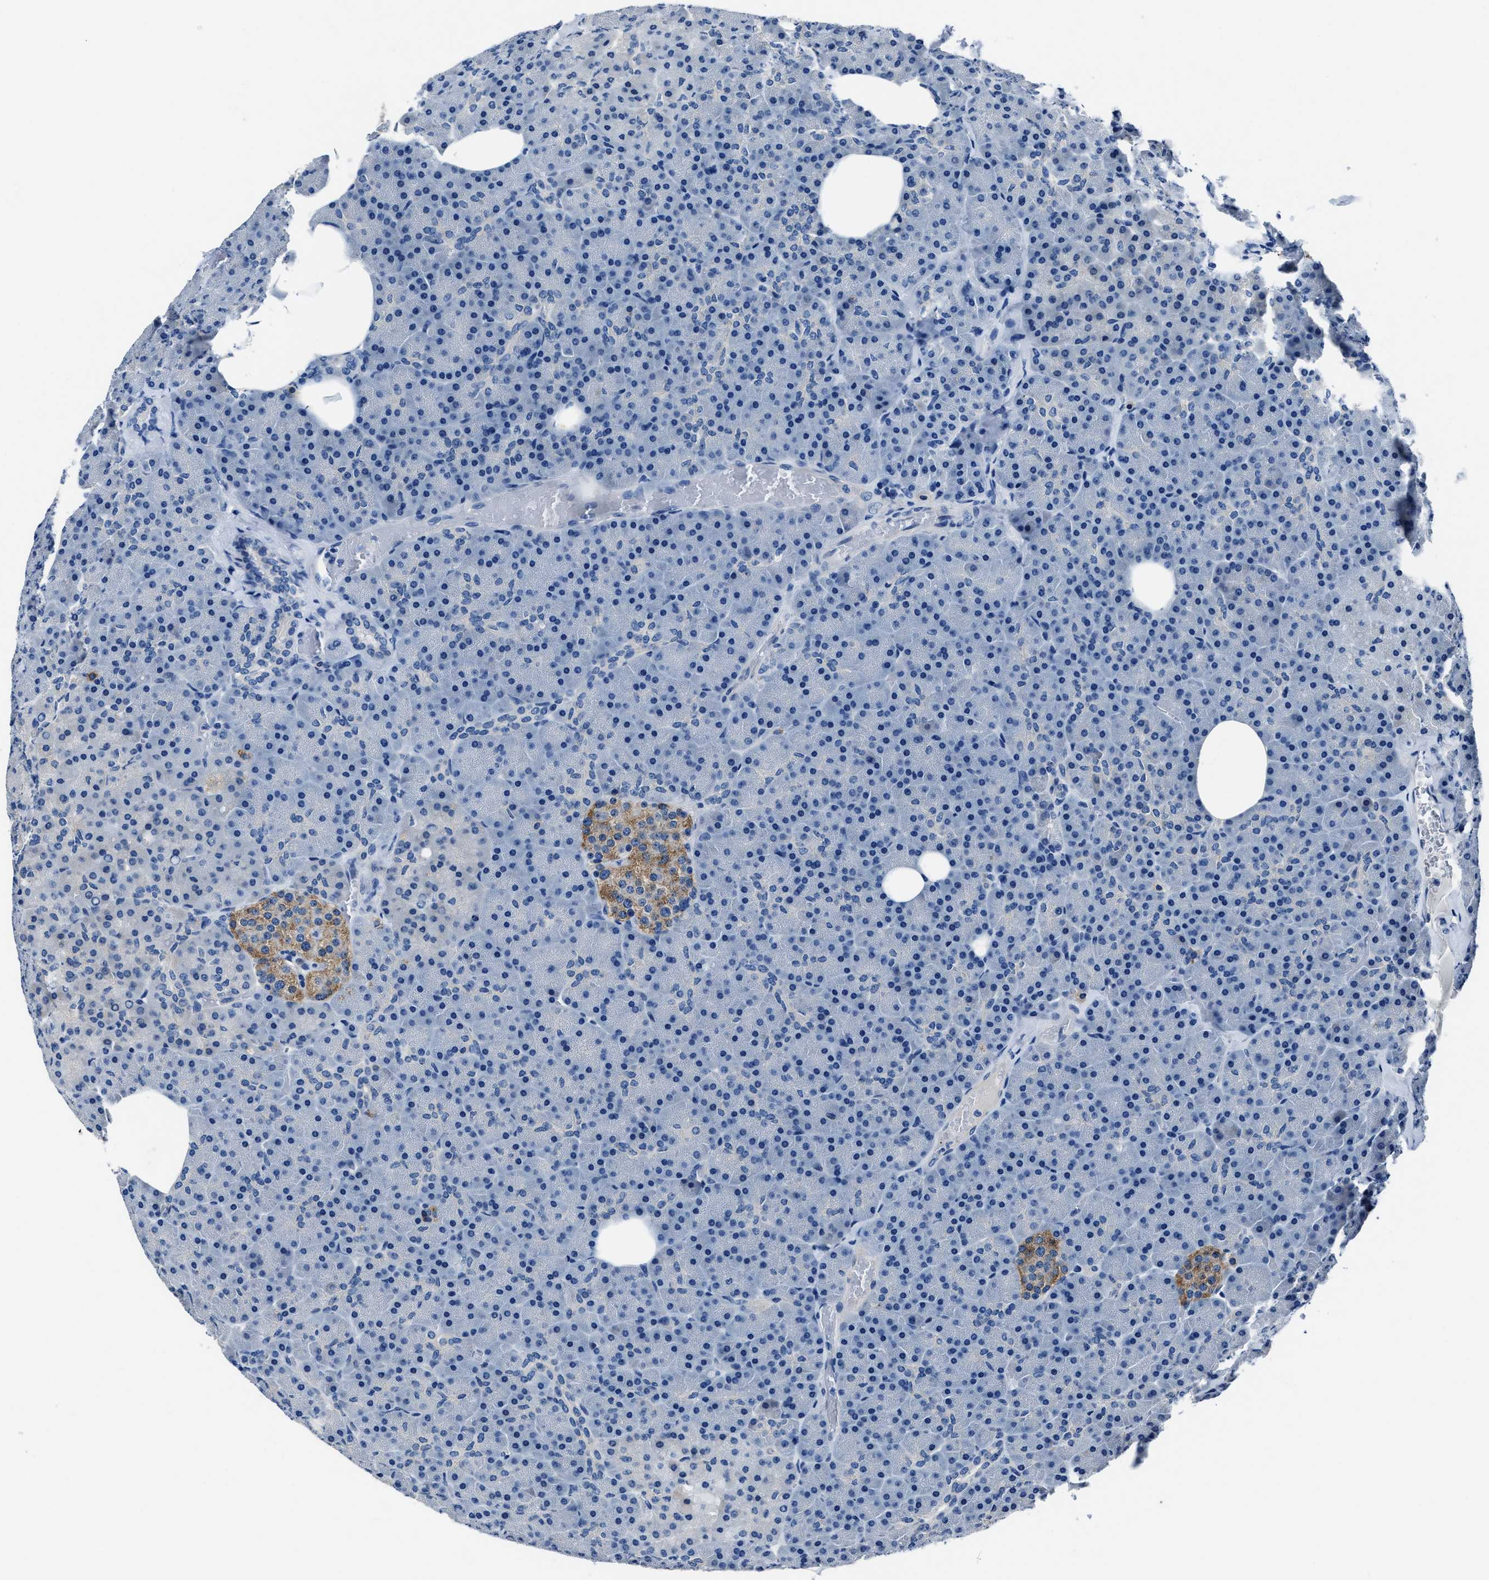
{"staining": {"intensity": "negative", "quantity": "none", "location": "none"}, "tissue": "pancreas", "cell_type": "Exocrine glandular cells", "image_type": "normal", "snomed": [{"axis": "morphology", "description": "Normal tissue, NOS"}, {"axis": "morphology", "description": "Carcinoid, malignant, NOS"}, {"axis": "topography", "description": "Pancreas"}], "caption": "High magnification brightfield microscopy of normal pancreas stained with DAB (3,3'-diaminobenzidine) (brown) and counterstained with hematoxylin (blue): exocrine glandular cells show no significant positivity.", "gene": "NACAD", "patient": {"sex": "female", "age": 35}}